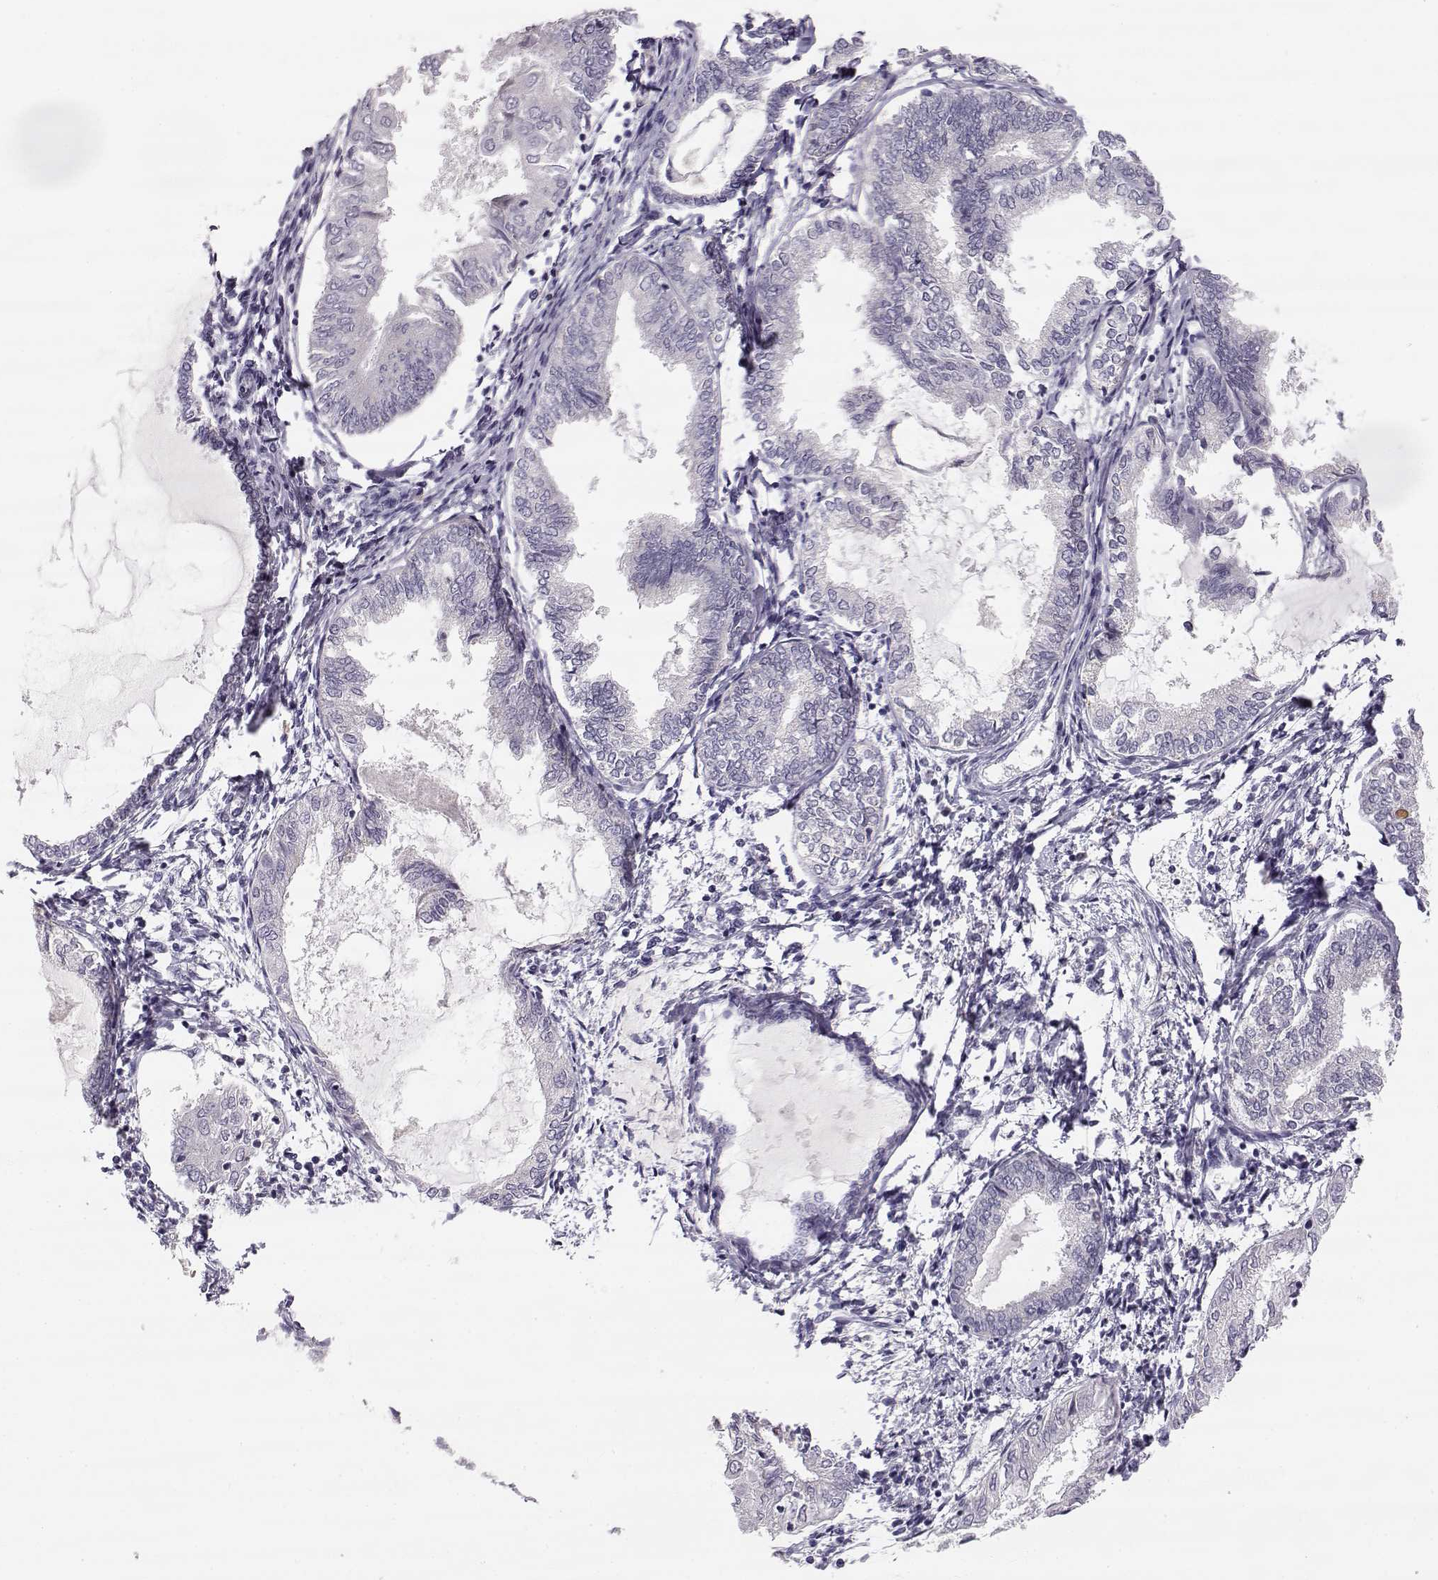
{"staining": {"intensity": "negative", "quantity": "none", "location": "none"}, "tissue": "endometrial cancer", "cell_type": "Tumor cells", "image_type": "cancer", "snomed": [{"axis": "morphology", "description": "Adenocarcinoma, NOS"}, {"axis": "topography", "description": "Endometrium"}], "caption": "This photomicrograph is of endometrial cancer stained with immunohistochemistry to label a protein in brown with the nuclei are counter-stained blue. There is no expression in tumor cells.", "gene": "ACSL6", "patient": {"sex": "female", "age": 68}}